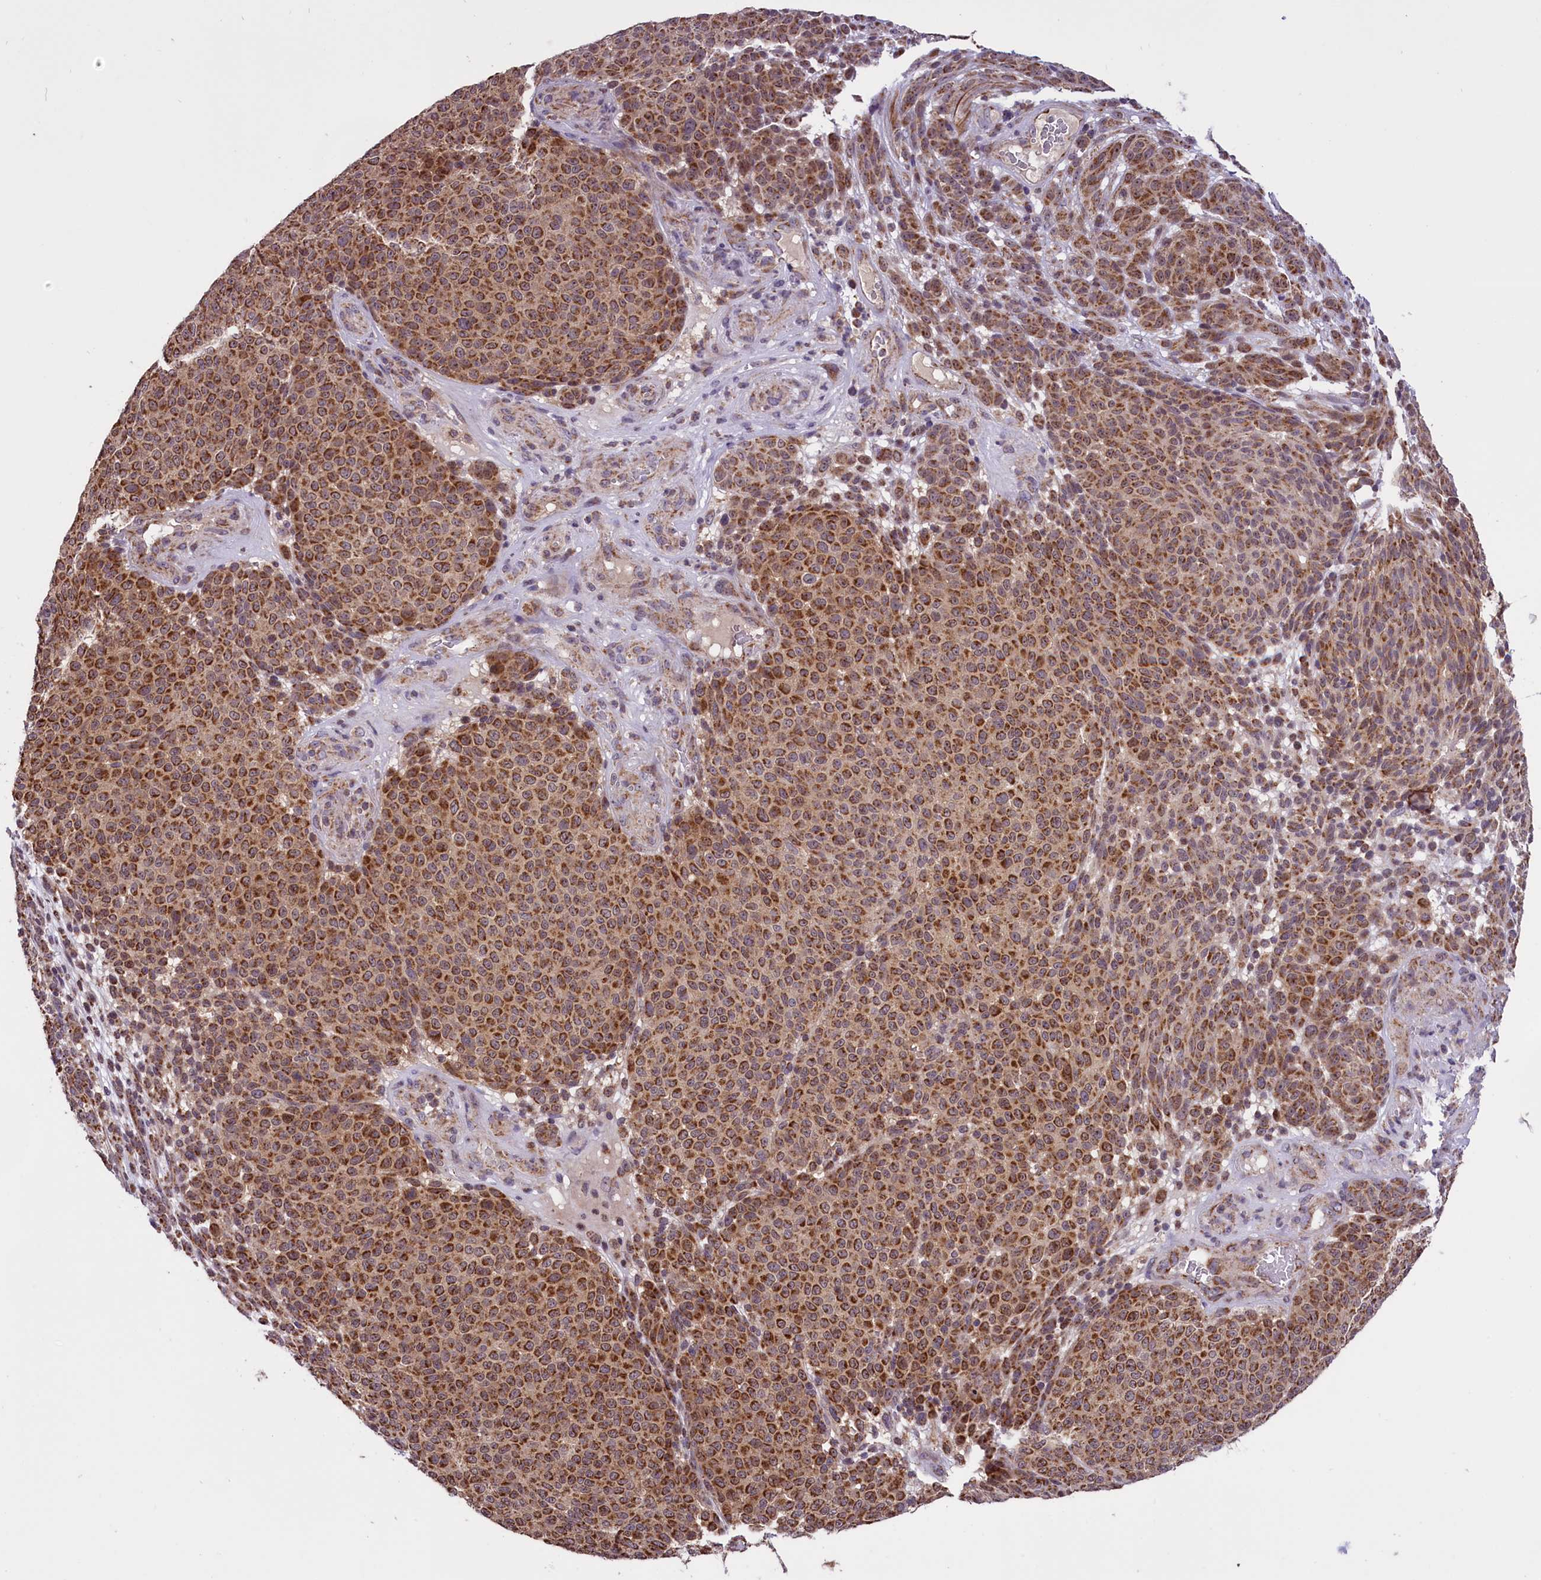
{"staining": {"intensity": "moderate", "quantity": ">75%", "location": "cytoplasmic/membranous"}, "tissue": "melanoma", "cell_type": "Tumor cells", "image_type": "cancer", "snomed": [{"axis": "morphology", "description": "Malignant melanoma, NOS"}, {"axis": "topography", "description": "Skin"}], "caption": "Human malignant melanoma stained for a protein (brown) demonstrates moderate cytoplasmic/membranous positive expression in about >75% of tumor cells.", "gene": "GLRX5", "patient": {"sex": "male", "age": 49}}